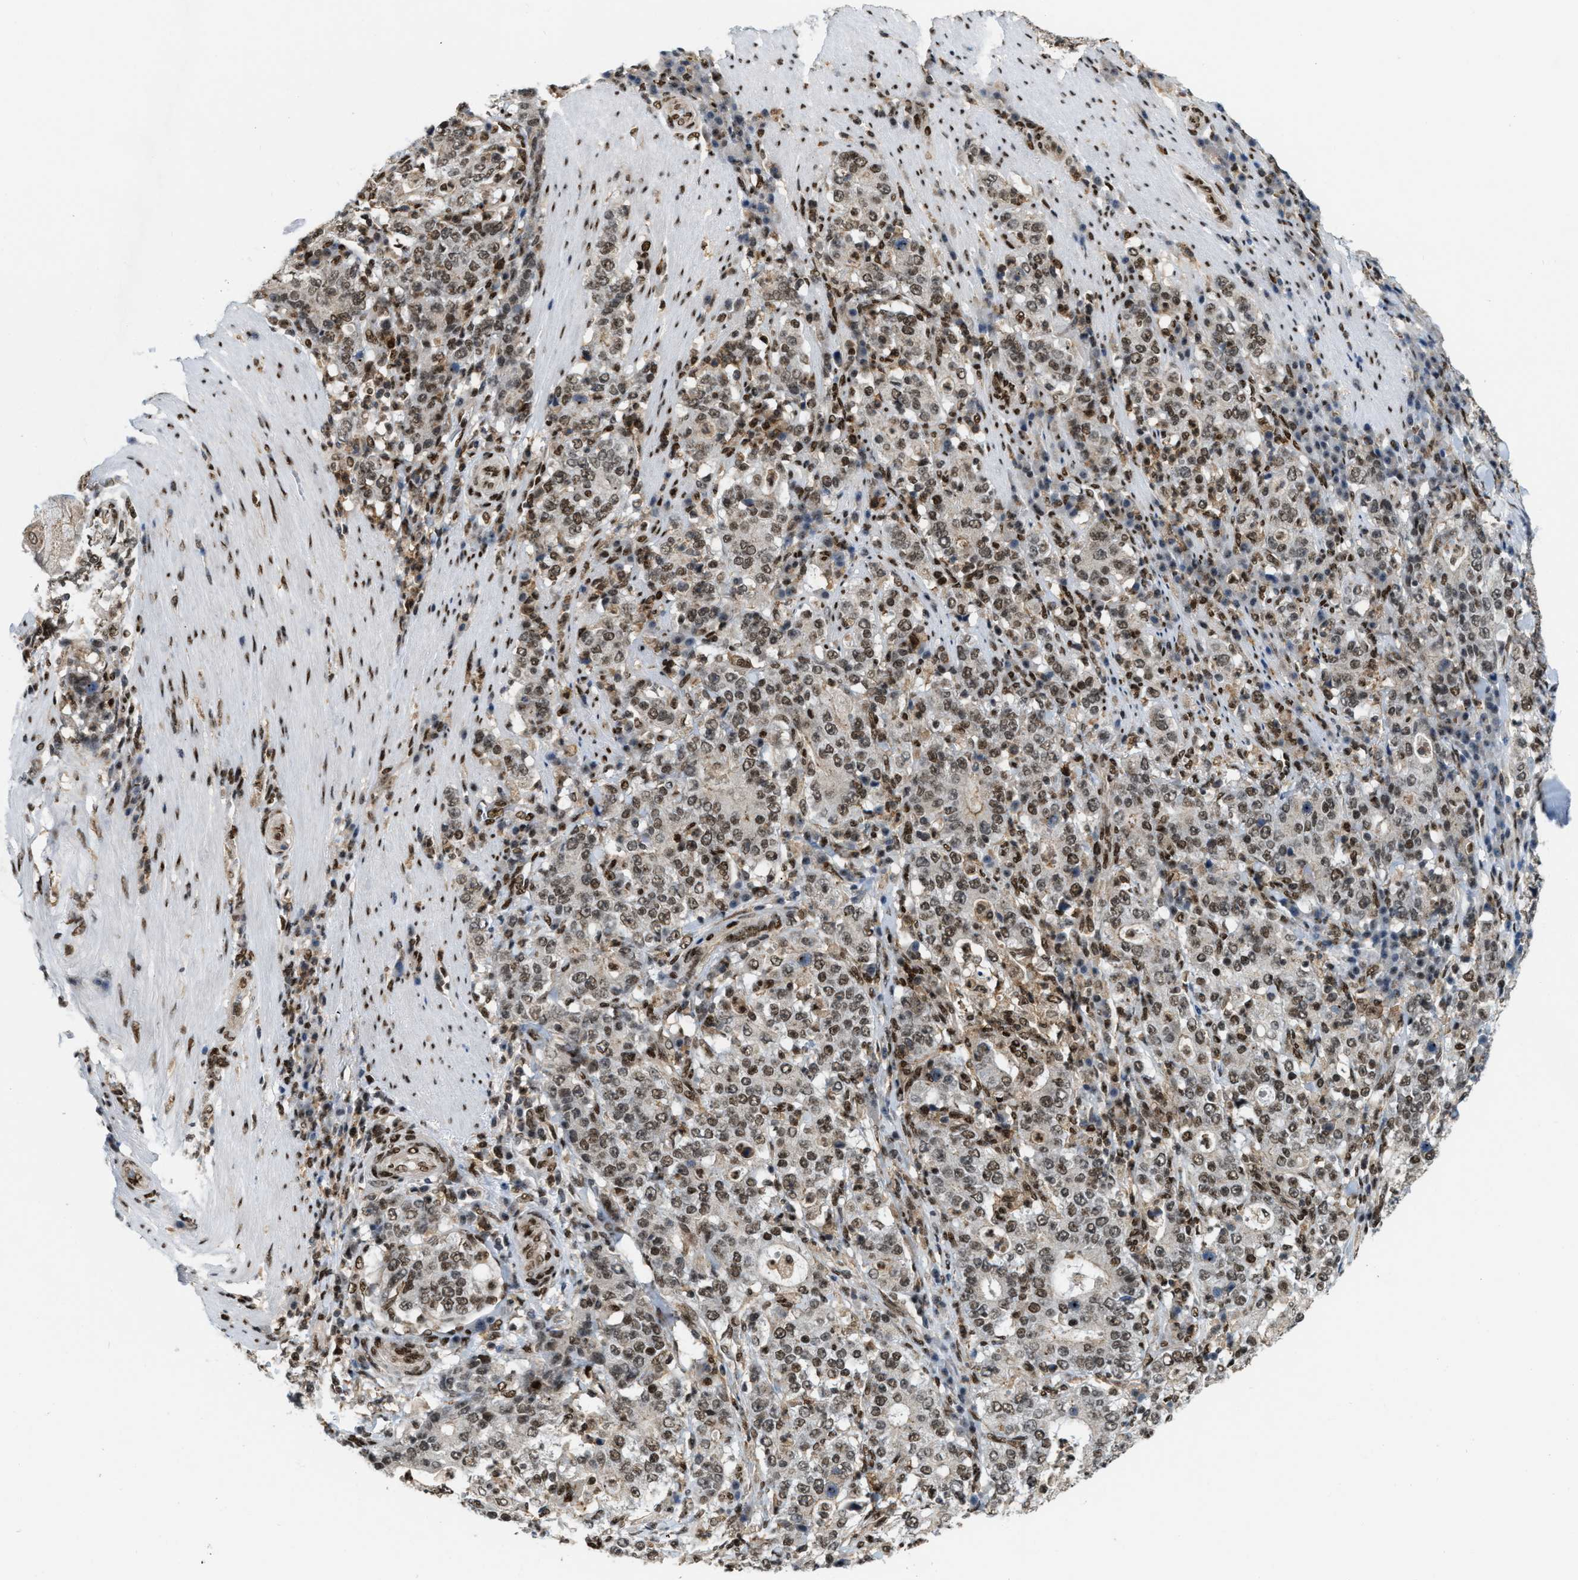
{"staining": {"intensity": "moderate", "quantity": ">75%", "location": "nuclear"}, "tissue": "stomach cancer", "cell_type": "Tumor cells", "image_type": "cancer", "snomed": [{"axis": "morphology", "description": "Normal tissue, NOS"}, {"axis": "morphology", "description": "Adenocarcinoma, NOS"}, {"axis": "topography", "description": "Stomach, upper"}, {"axis": "topography", "description": "Stomach"}], "caption": "Immunohistochemical staining of adenocarcinoma (stomach) shows medium levels of moderate nuclear positivity in about >75% of tumor cells.", "gene": "NUMA1", "patient": {"sex": "male", "age": 59}}